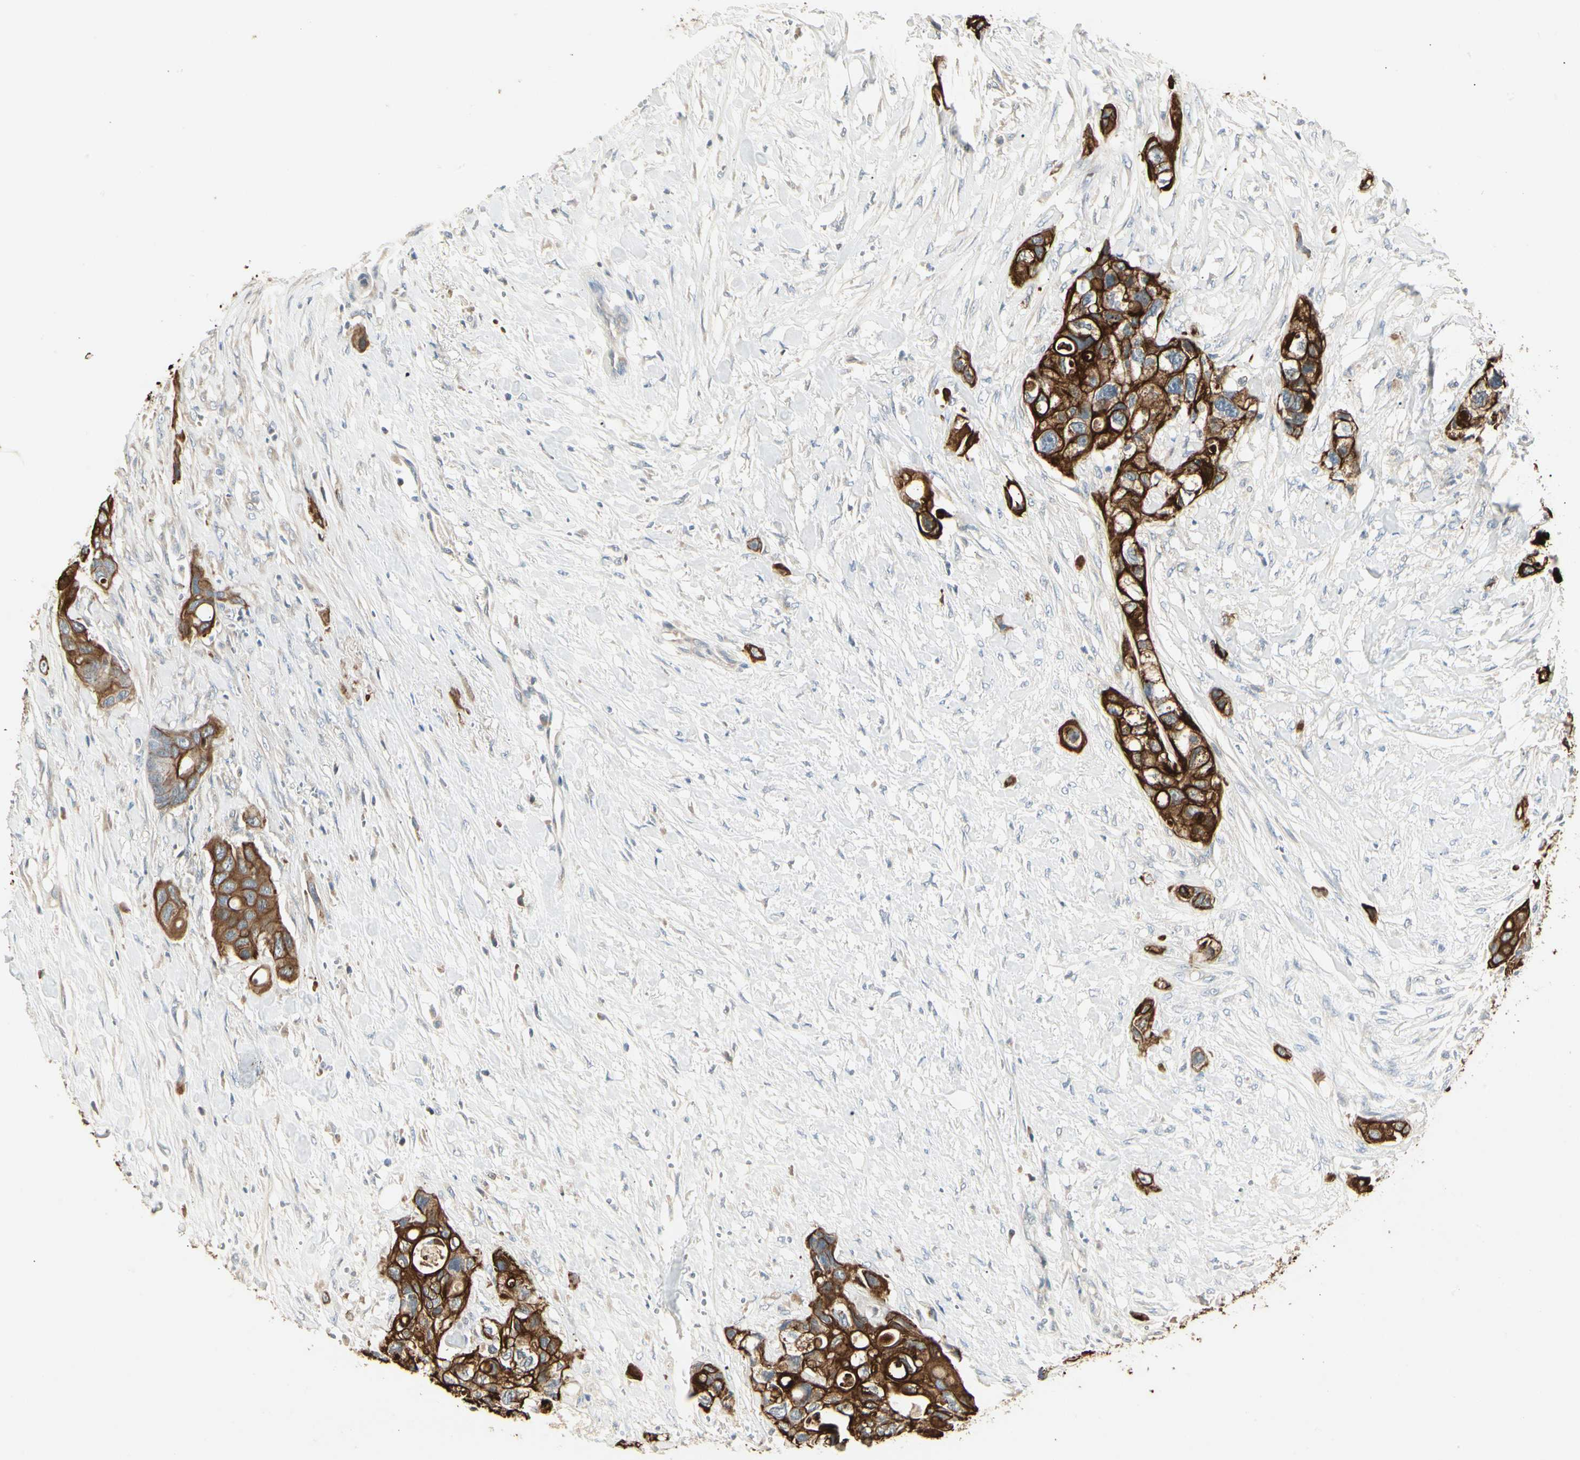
{"staining": {"intensity": "strong", "quantity": ">75%", "location": "cytoplasmic/membranous"}, "tissue": "colorectal cancer", "cell_type": "Tumor cells", "image_type": "cancer", "snomed": [{"axis": "morphology", "description": "Adenocarcinoma, NOS"}, {"axis": "topography", "description": "Colon"}], "caption": "The image demonstrates staining of colorectal cancer, revealing strong cytoplasmic/membranous protein expression (brown color) within tumor cells. Immunohistochemistry stains the protein in brown and the nuclei are stained blue.", "gene": "SKIL", "patient": {"sex": "female", "age": 57}}